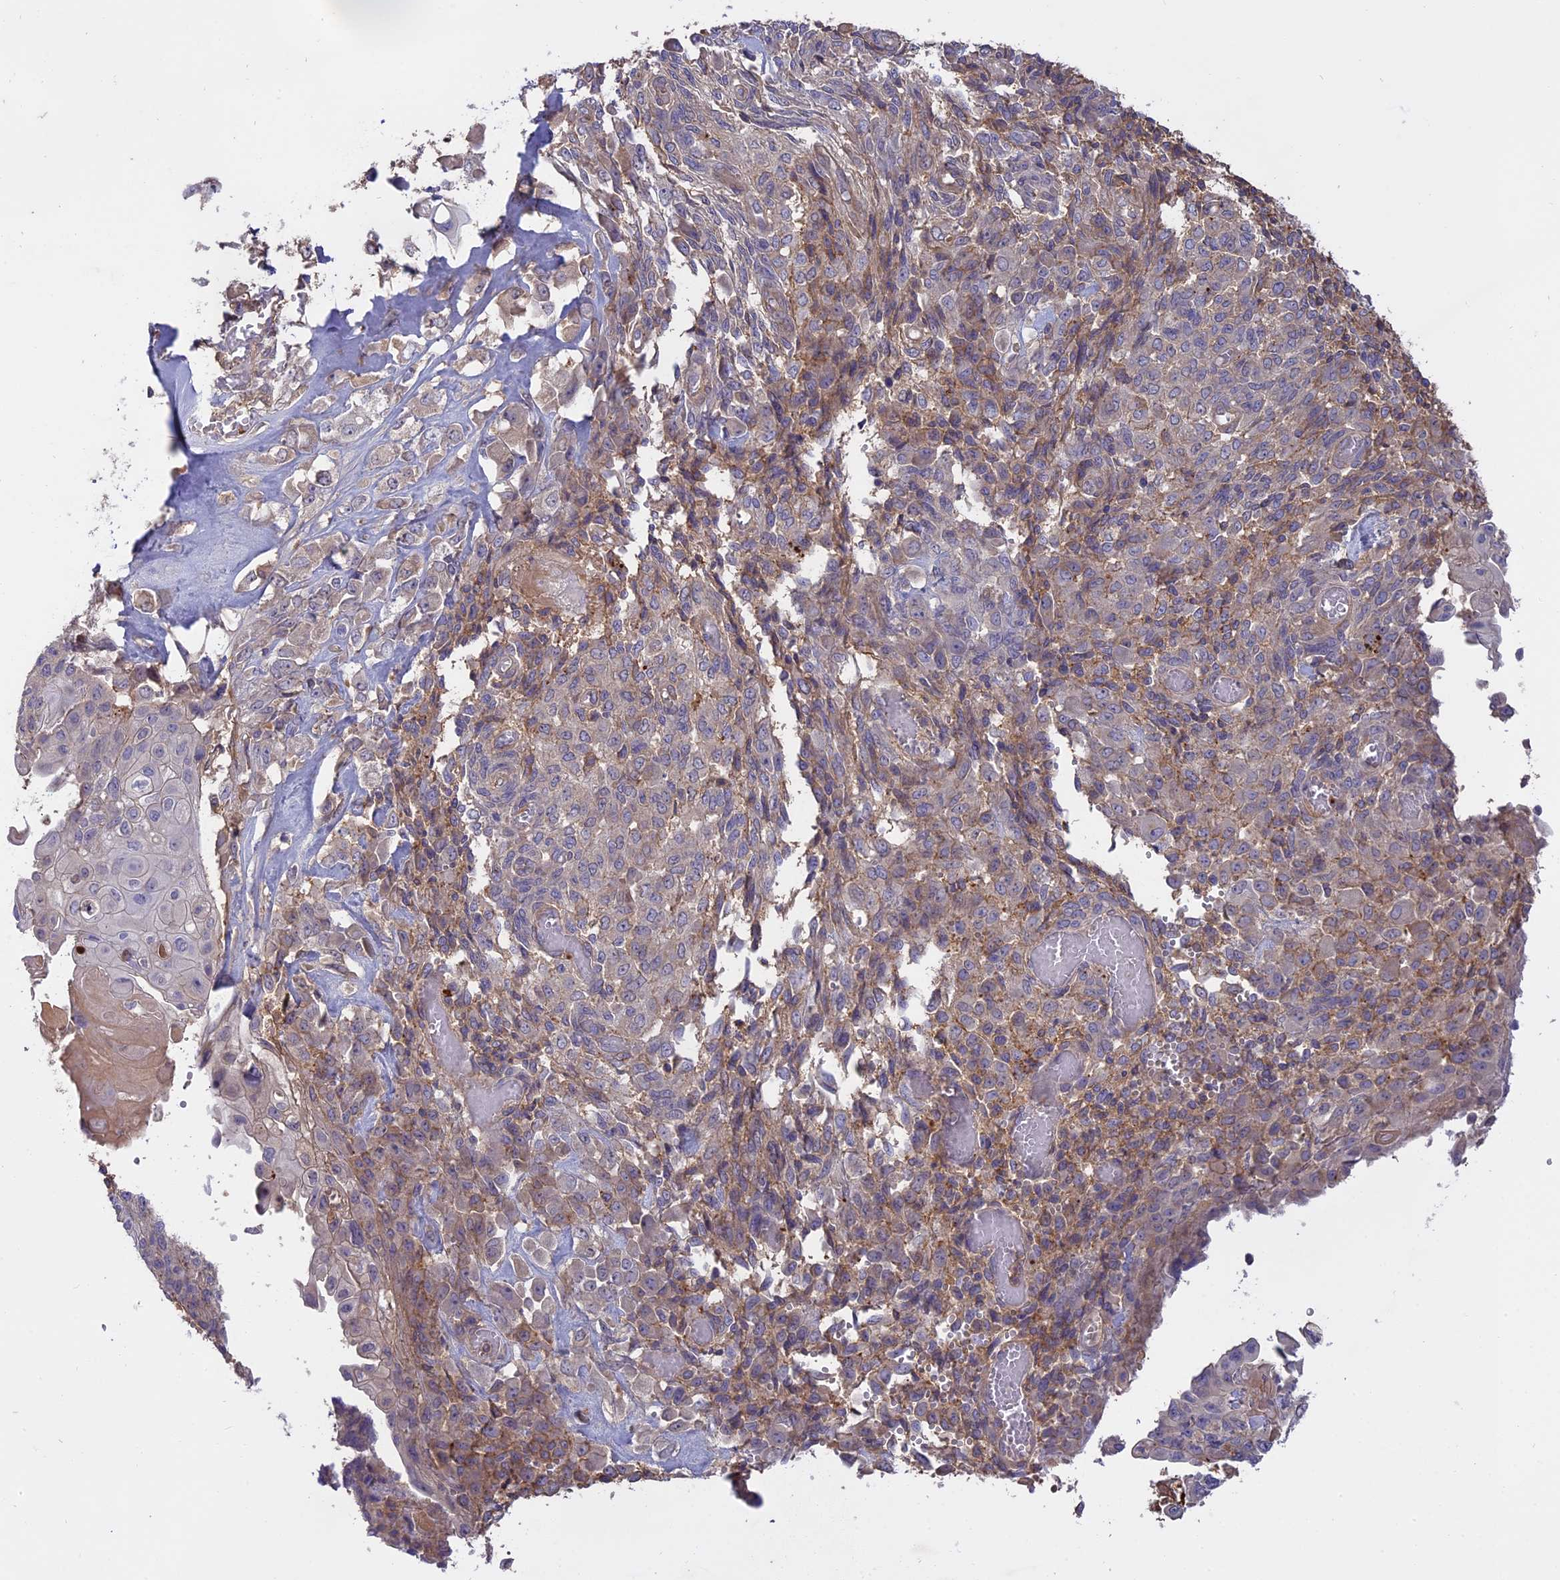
{"staining": {"intensity": "negative", "quantity": "none", "location": "none"}, "tissue": "endometrial cancer", "cell_type": "Tumor cells", "image_type": "cancer", "snomed": [{"axis": "morphology", "description": "Adenocarcinoma, NOS"}, {"axis": "topography", "description": "Endometrium"}], "caption": "The micrograph shows no staining of tumor cells in endometrial adenocarcinoma.", "gene": "CFAP119", "patient": {"sex": "female", "age": 32}}